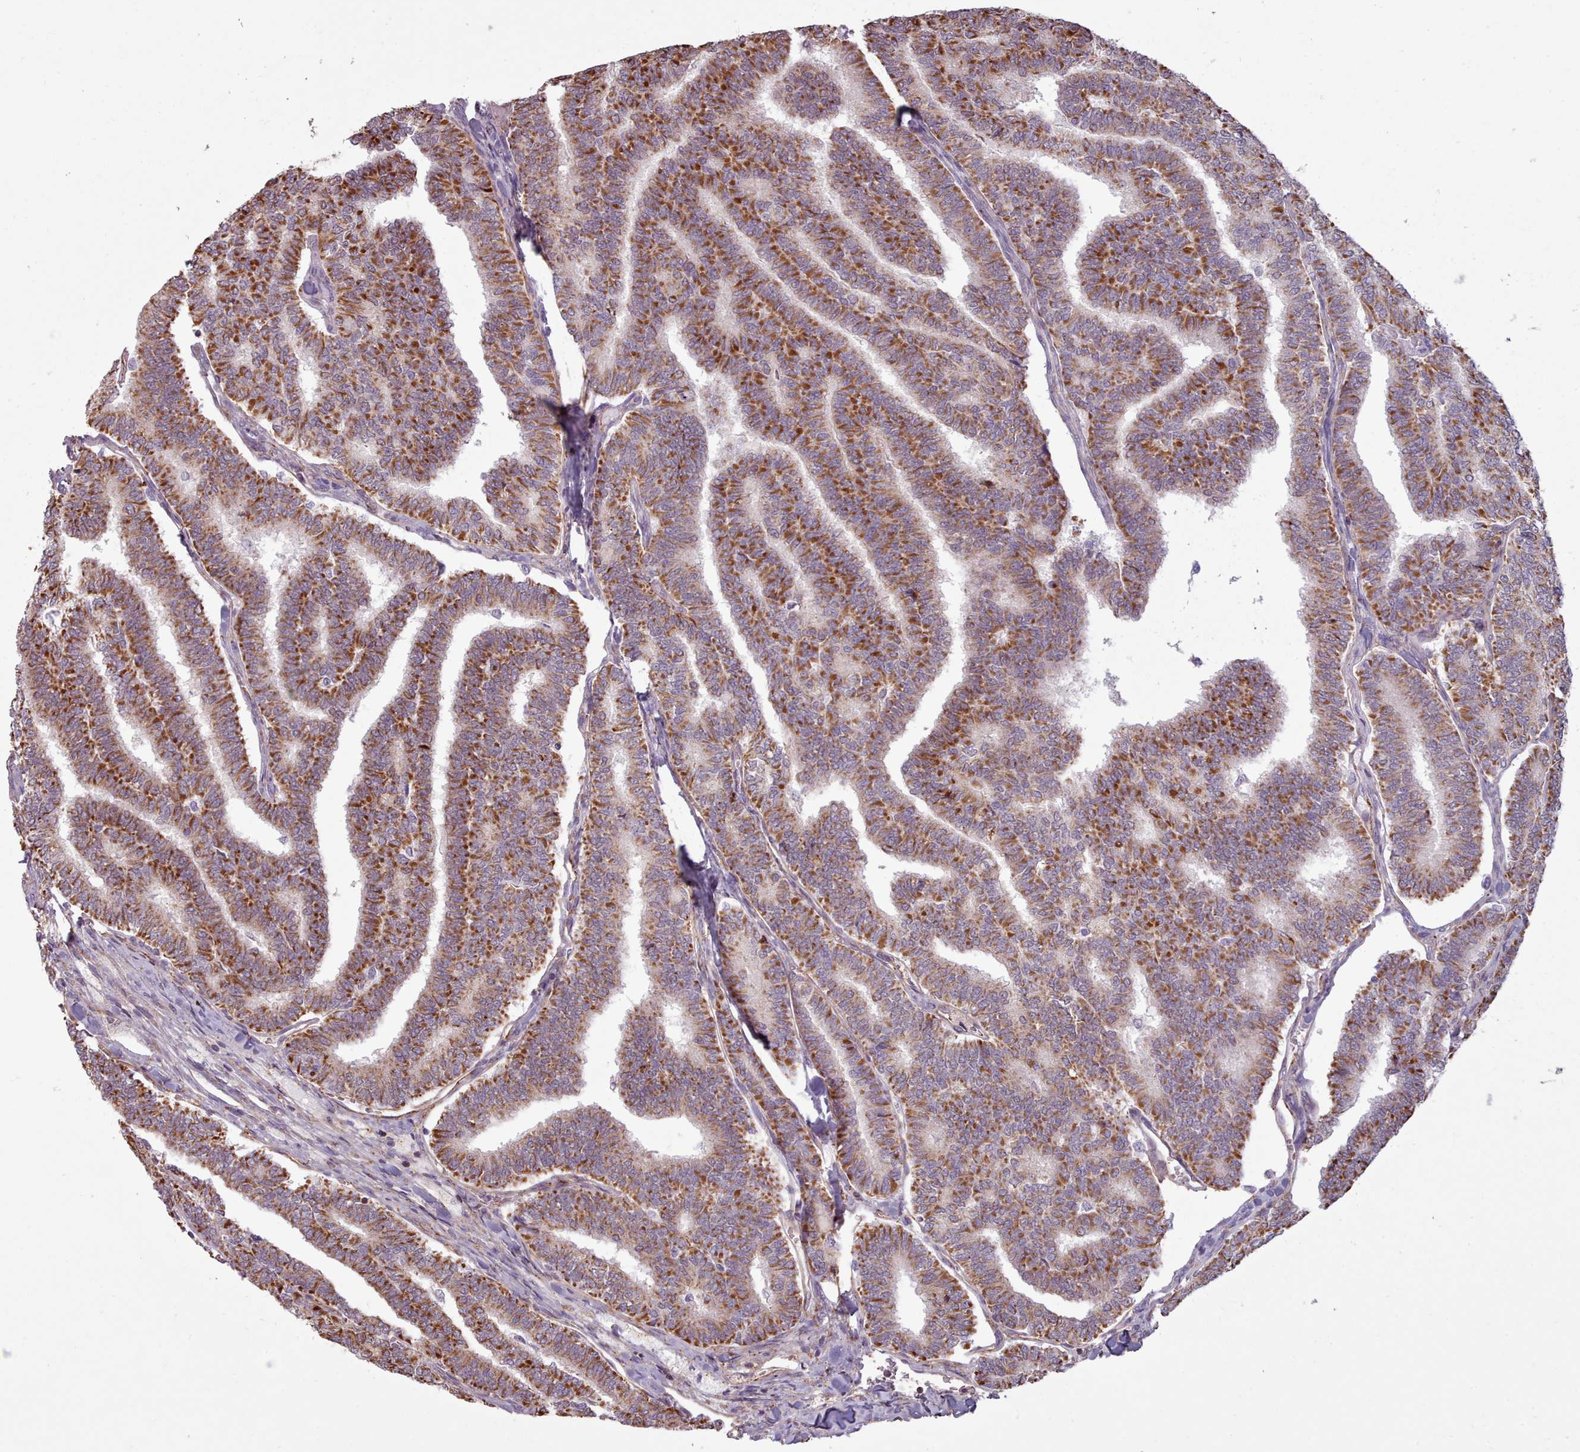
{"staining": {"intensity": "moderate", "quantity": ">75%", "location": "cytoplasmic/membranous"}, "tissue": "thyroid cancer", "cell_type": "Tumor cells", "image_type": "cancer", "snomed": [{"axis": "morphology", "description": "Papillary adenocarcinoma, NOS"}, {"axis": "topography", "description": "Thyroid gland"}], "caption": "Protein analysis of thyroid cancer tissue displays moderate cytoplasmic/membranous positivity in approximately >75% of tumor cells.", "gene": "ZMYM4", "patient": {"sex": "female", "age": 35}}